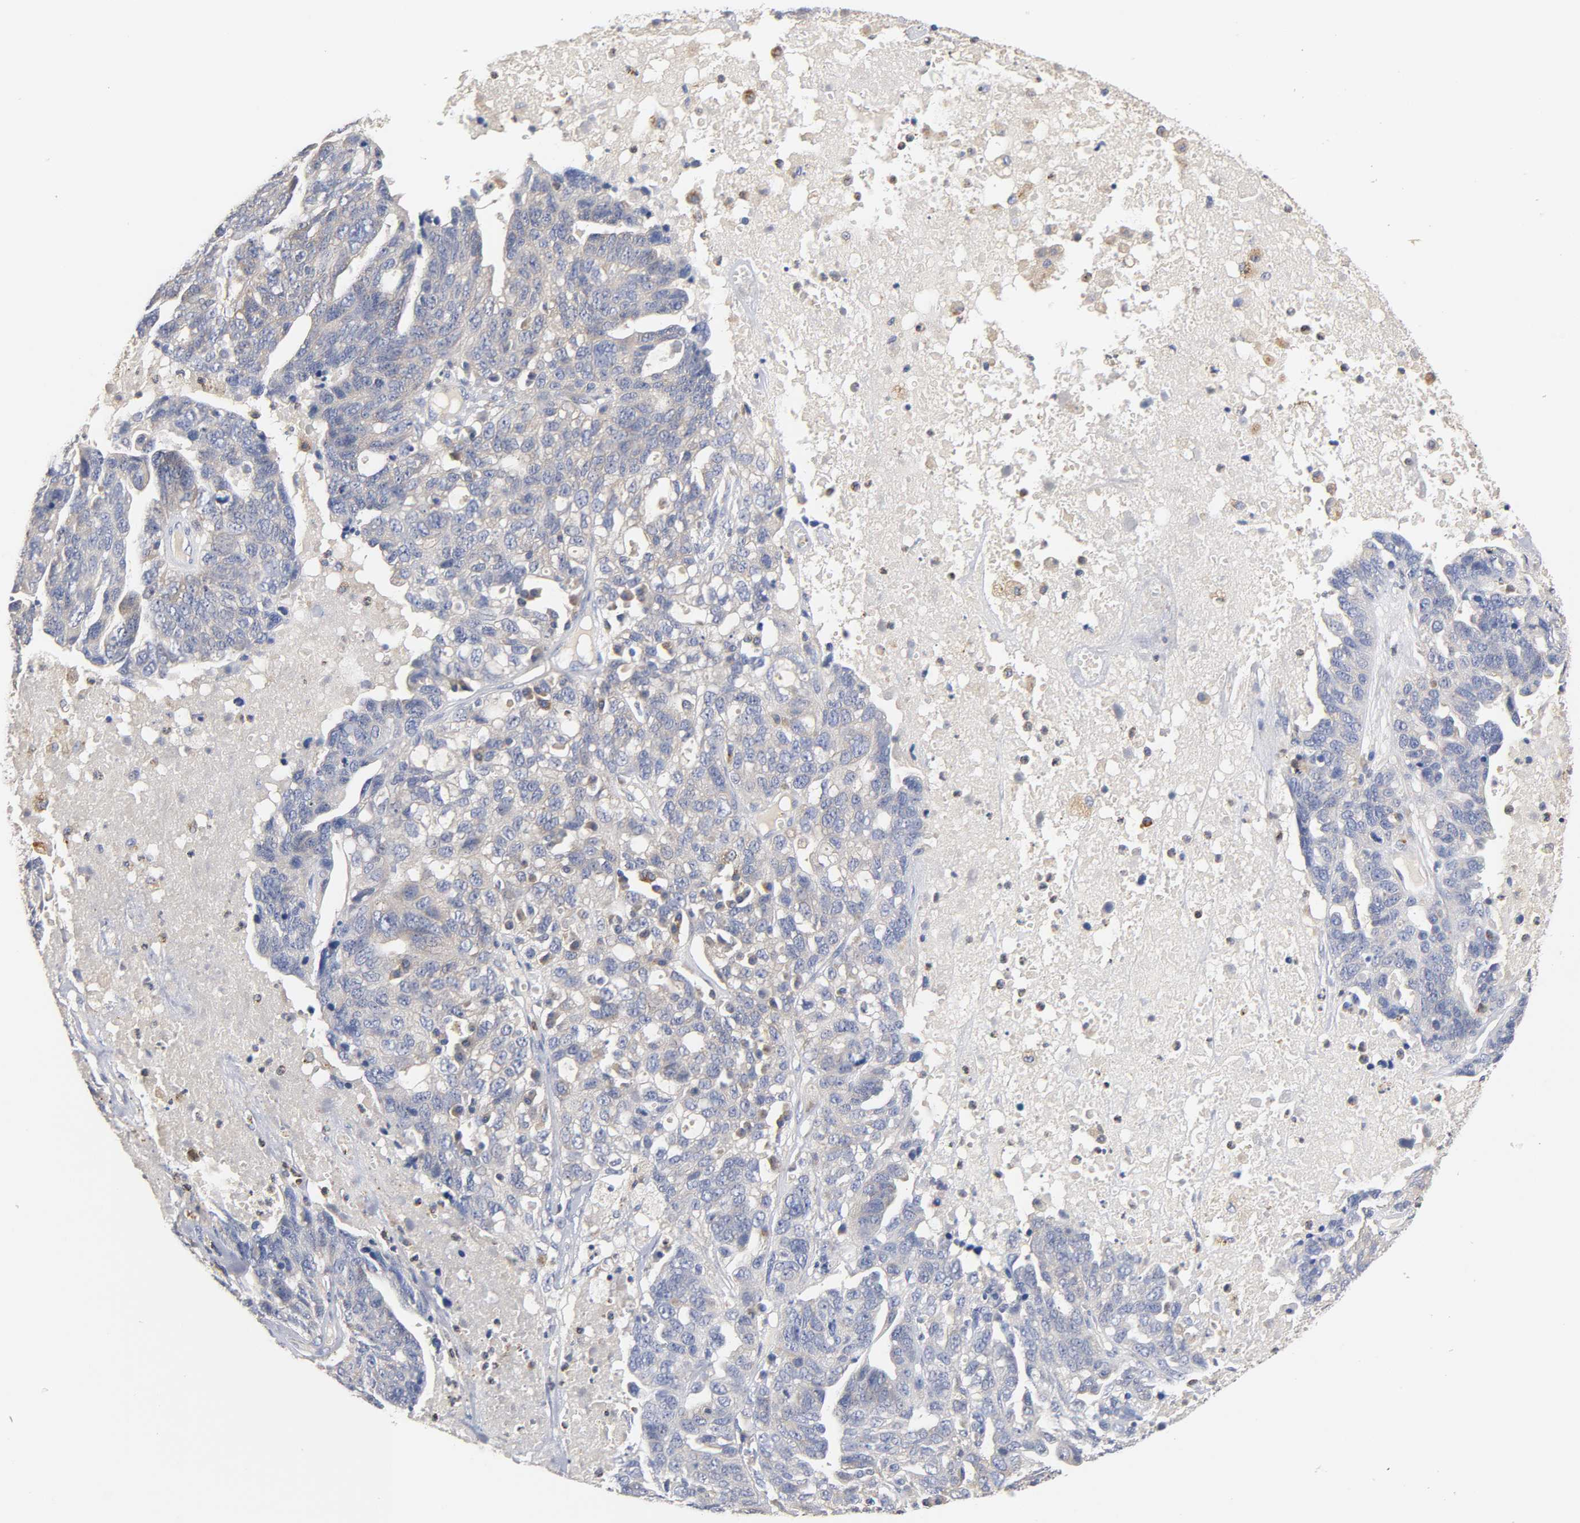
{"staining": {"intensity": "weak", "quantity": "25%-75%", "location": "cytoplasmic/membranous"}, "tissue": "ovarian cancer", "cell_type": "Tumor cells", "image_type": "cancer", "snomed": [{"axis": "morphology", "description": "Cystadenocarcinoma, serous, NOS"}, {"axis": "topography", "description": "Ovary"}], "caption": "An image of ovarian cancer (serous cystadenocarcinoma) stained for a protein displays weak cytoplasmic/membranous brown staining in tumor cells.", "gene": "SEMA5A", "patient": {"sex": "female", "age": 71}}